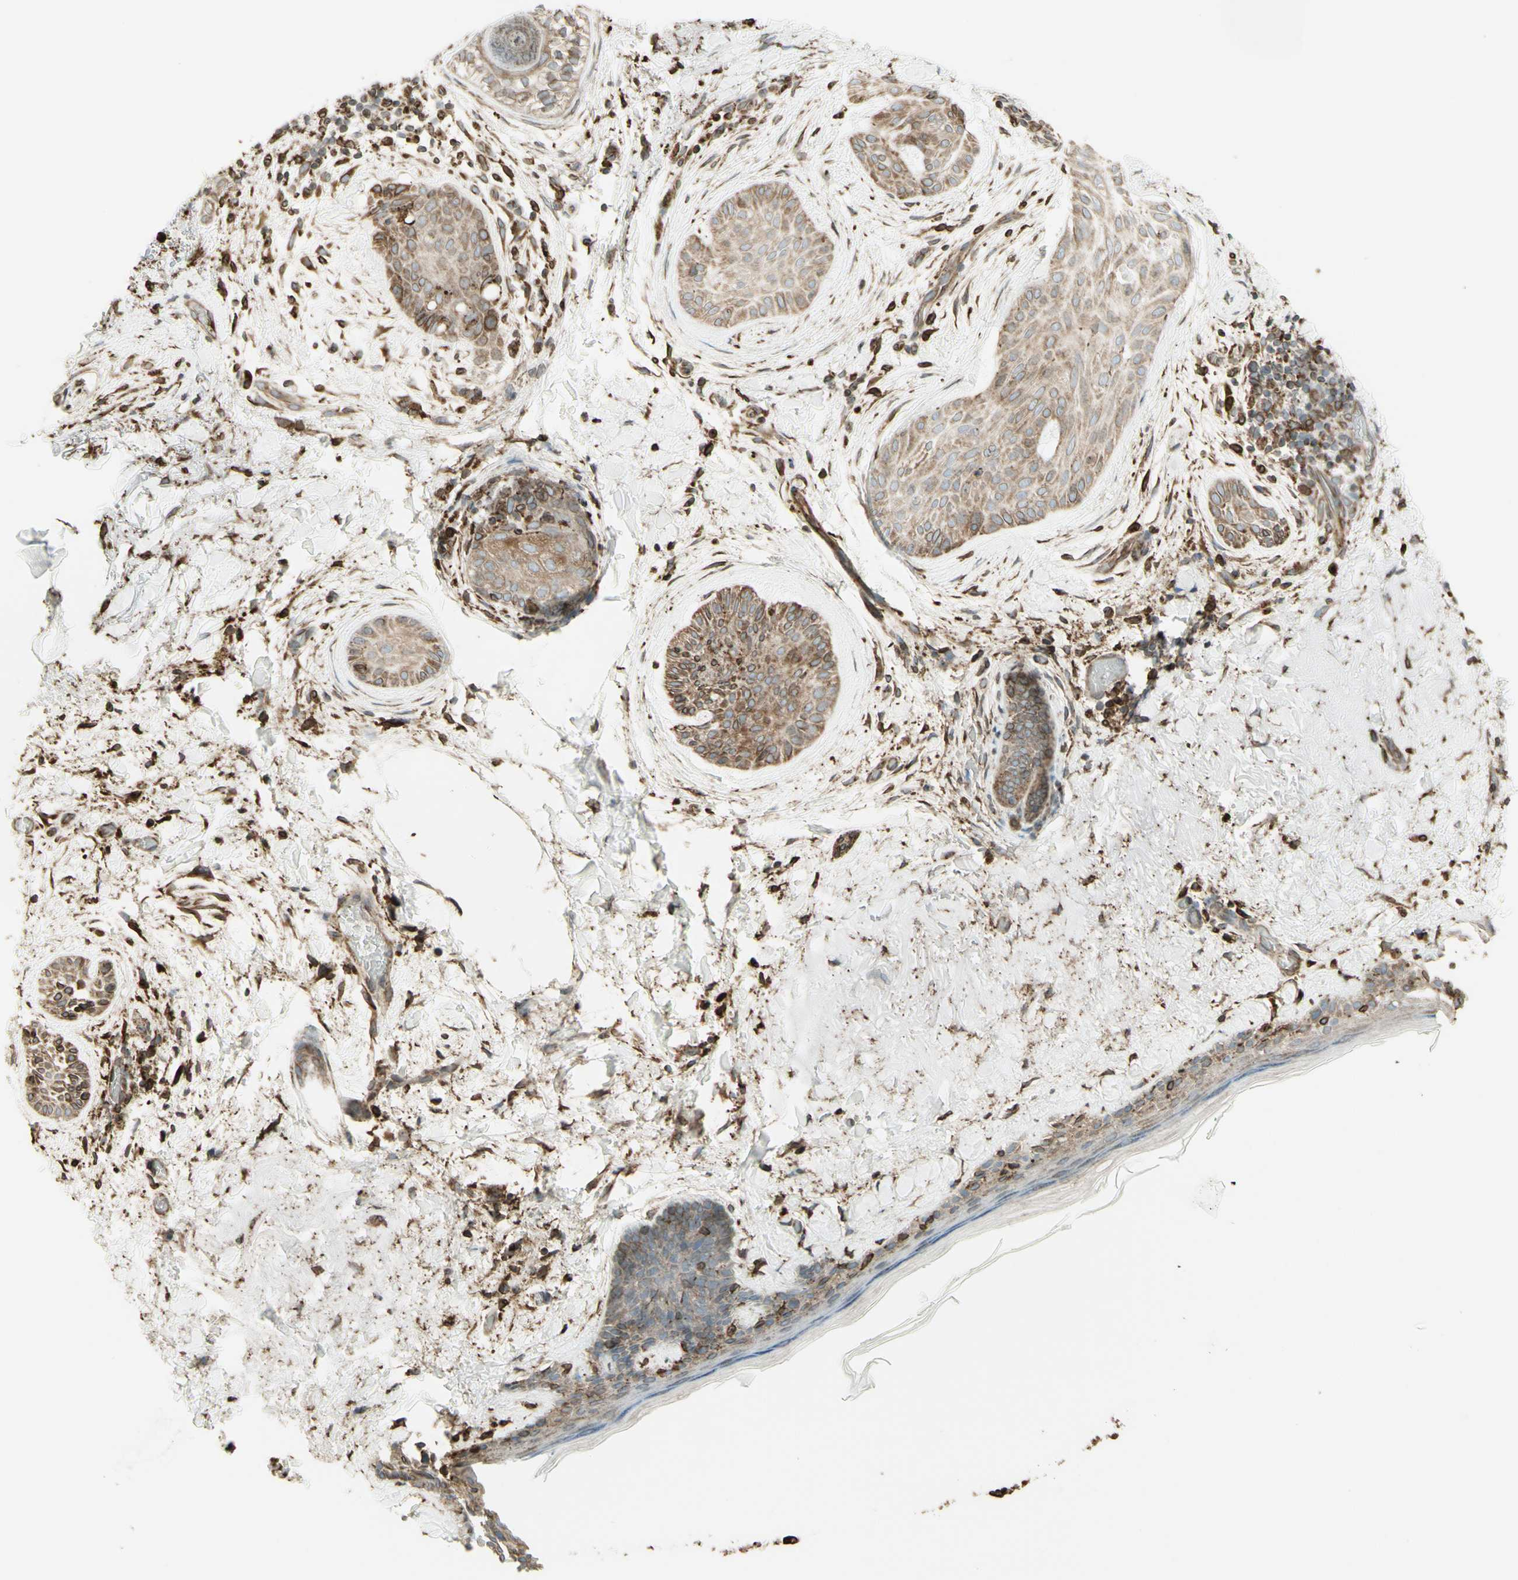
{"staining": {"intensity": "moderate", "quantity": "25%-75%", "location": "cytoplasmic/membranous"}, "tissue": "skin cancer", "cell_type": "Tumor cells", "image_type": "cancer", "snomed": [{"axis": "morphology", "description": "Normal tissue, NOS"}, {"axis": "morphology", "description": "Basal cell carcinoma"}, {"axis": "topography", "description": "Skin"}], "caption": "Basal cell carcinoma (skin) tissue reveals moderate cytoplasmic/membranous staining in about 25%-75% of tumor cells, visualized by immunohistochemistry.", "gene": "CANX", "patient": {"sex": "female", "age": 71}}